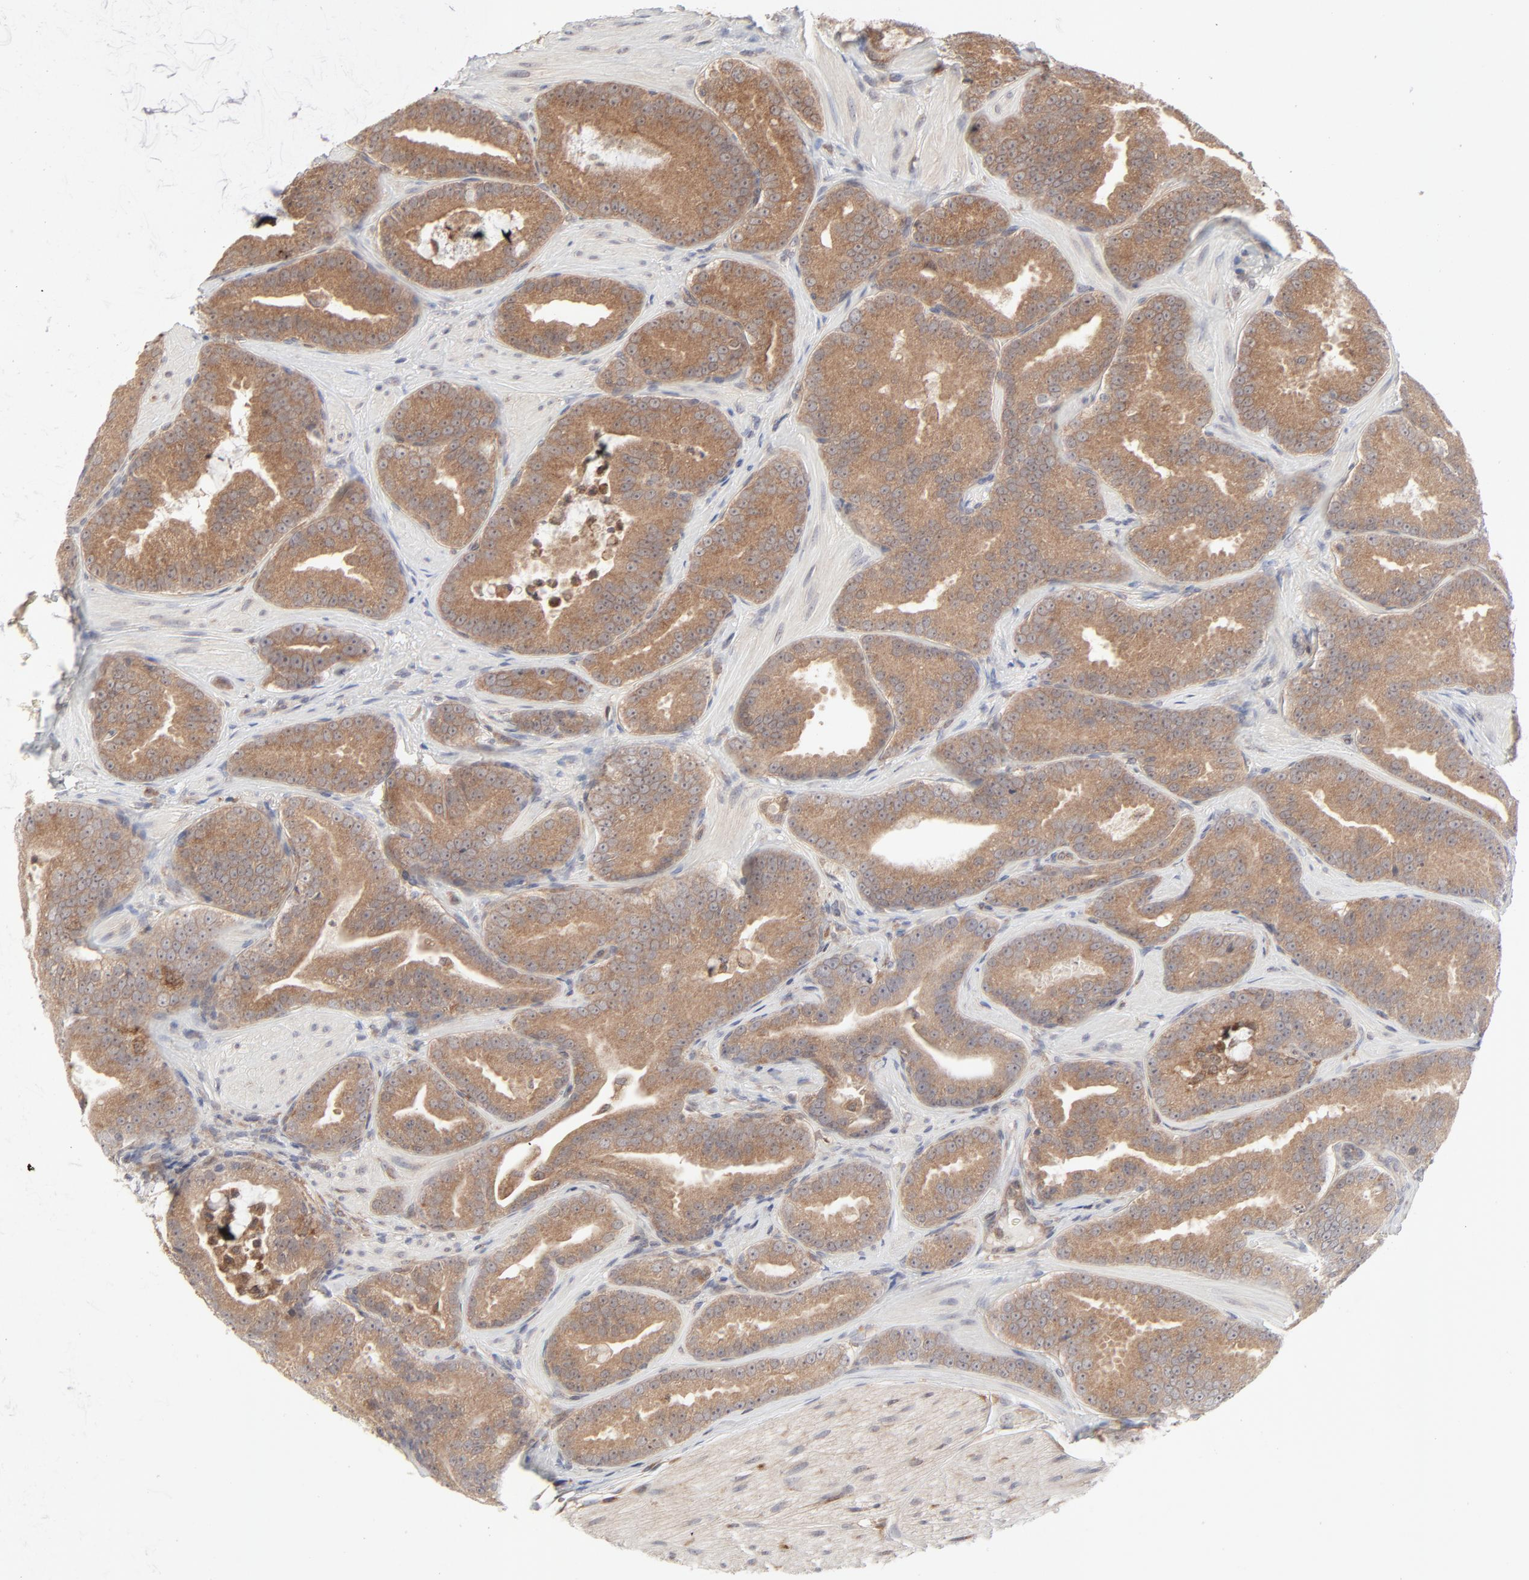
{"staining": {"intensity": "strong", "quantity": ">75%", "location": "cytoplasmic/membranous"}, "tissue": "prostate cancer", "cell_type": "Tumor cells", "image_type": "cancer", "snomed": [{"axis": "morphology", "description": "Adenocarcinoma, Low grade"}, {"axis": "topography", "description": "Prostate"}], "caption": "An IHC photomicrograph of tumor tissue is shown. Protein staining in brown shows strong cytoplasmic/membranous positivity in prostate adenocarcinoma (low-grade) within tumor cells. (IHC, brightfield microscopy, high magnification).", "gene": "RAB5C", "patient": {"sex": "male", "age": 59}}